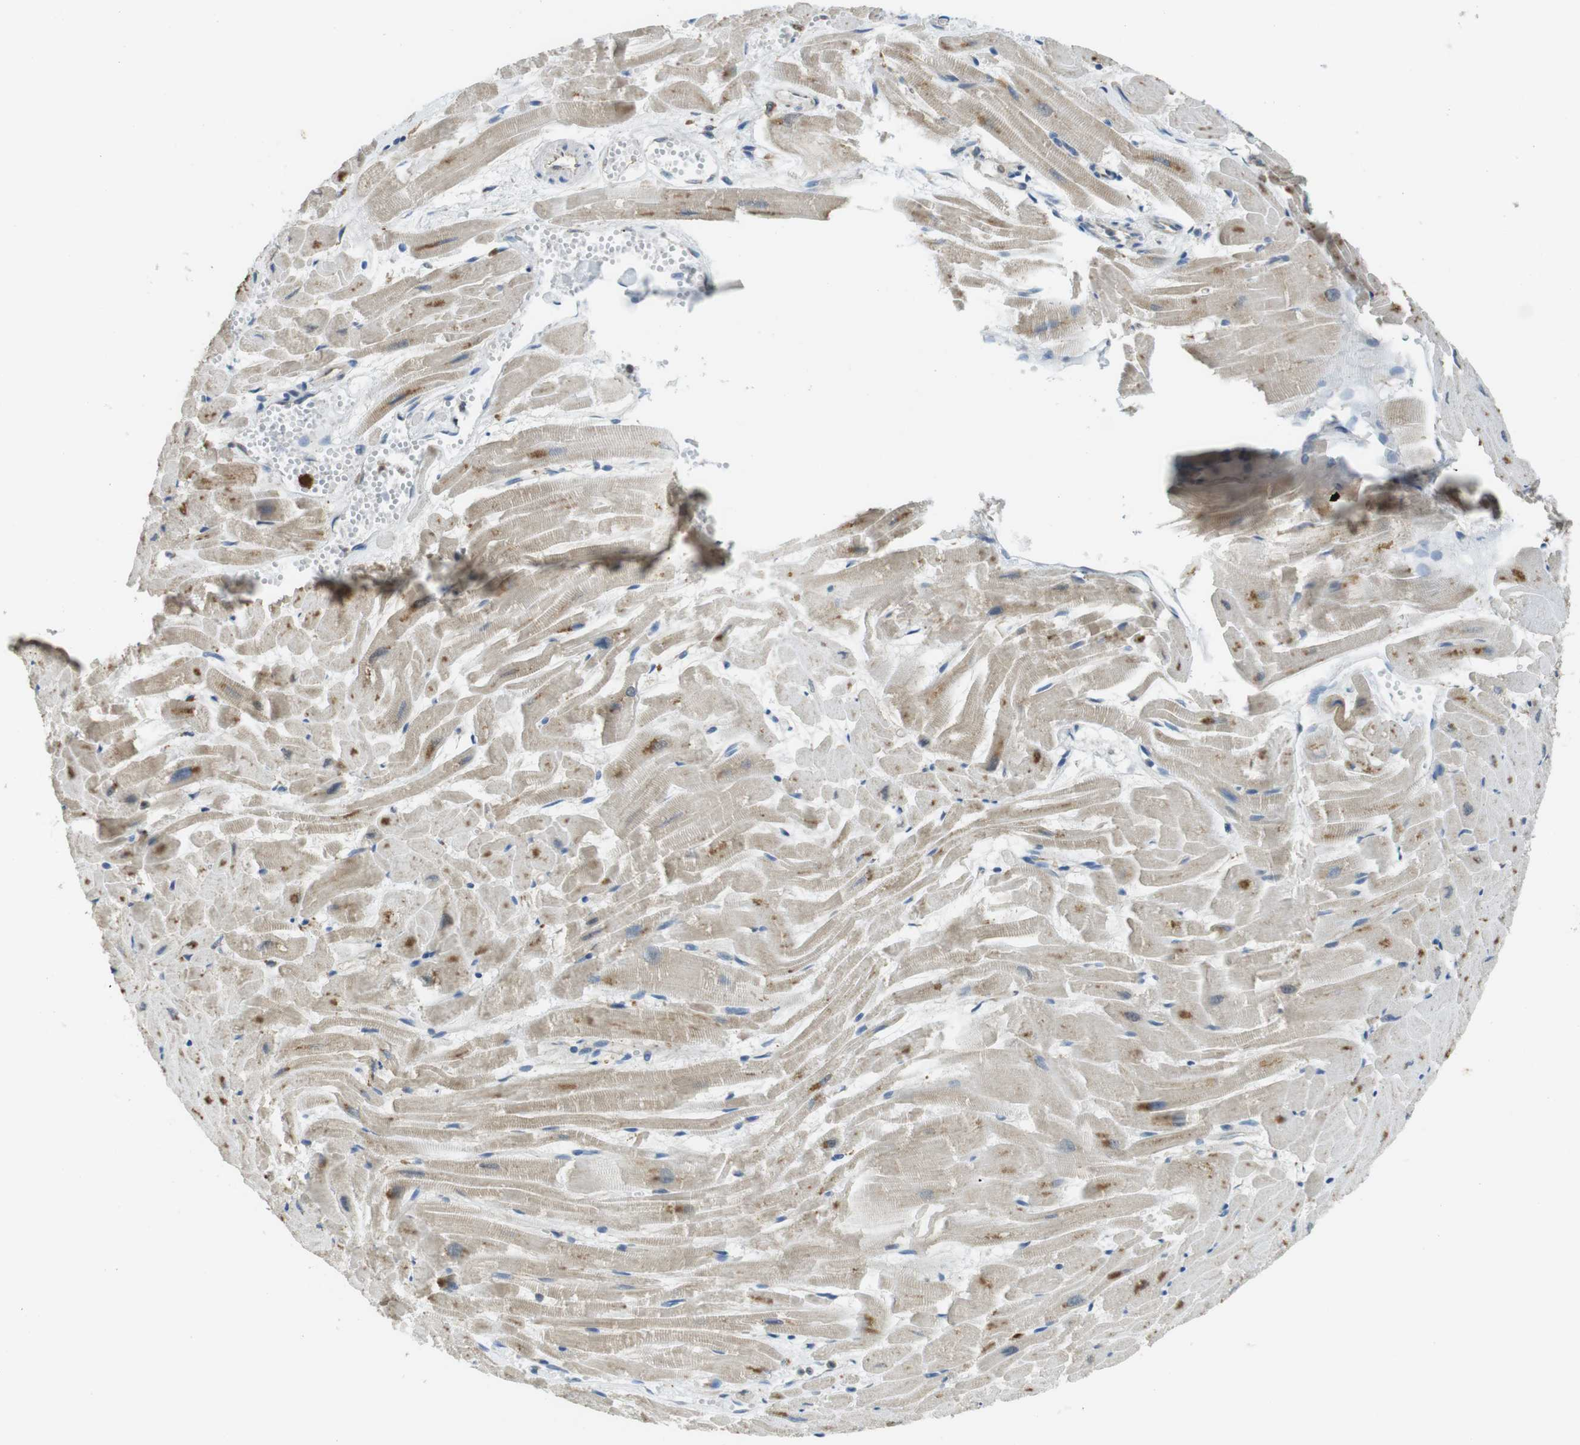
{"staining": {"intensity": "moderate", "quantity": "25%-75%", "location": "cytoplasmic/membranous"}, "tissue": "heart muscle", "cell_type": "Cardiomyocytes", "image_type": "normal", "snomed": [{"axis": "morphology", "description": "Normal tissue, NOS"}, {"axis": "topography", "description": "Heart"}], "caption": "Immunohistochemistry (IHC) micrograph of benign heart muscle stained for a protein (brown), which exhibits medium levels of moderate cytoplasmic/membranous positivity in approximately 25%-75% of cardiomyocytes.", "gene": "BRI3BP", "patient": {"sex": "female", "age": 19}}